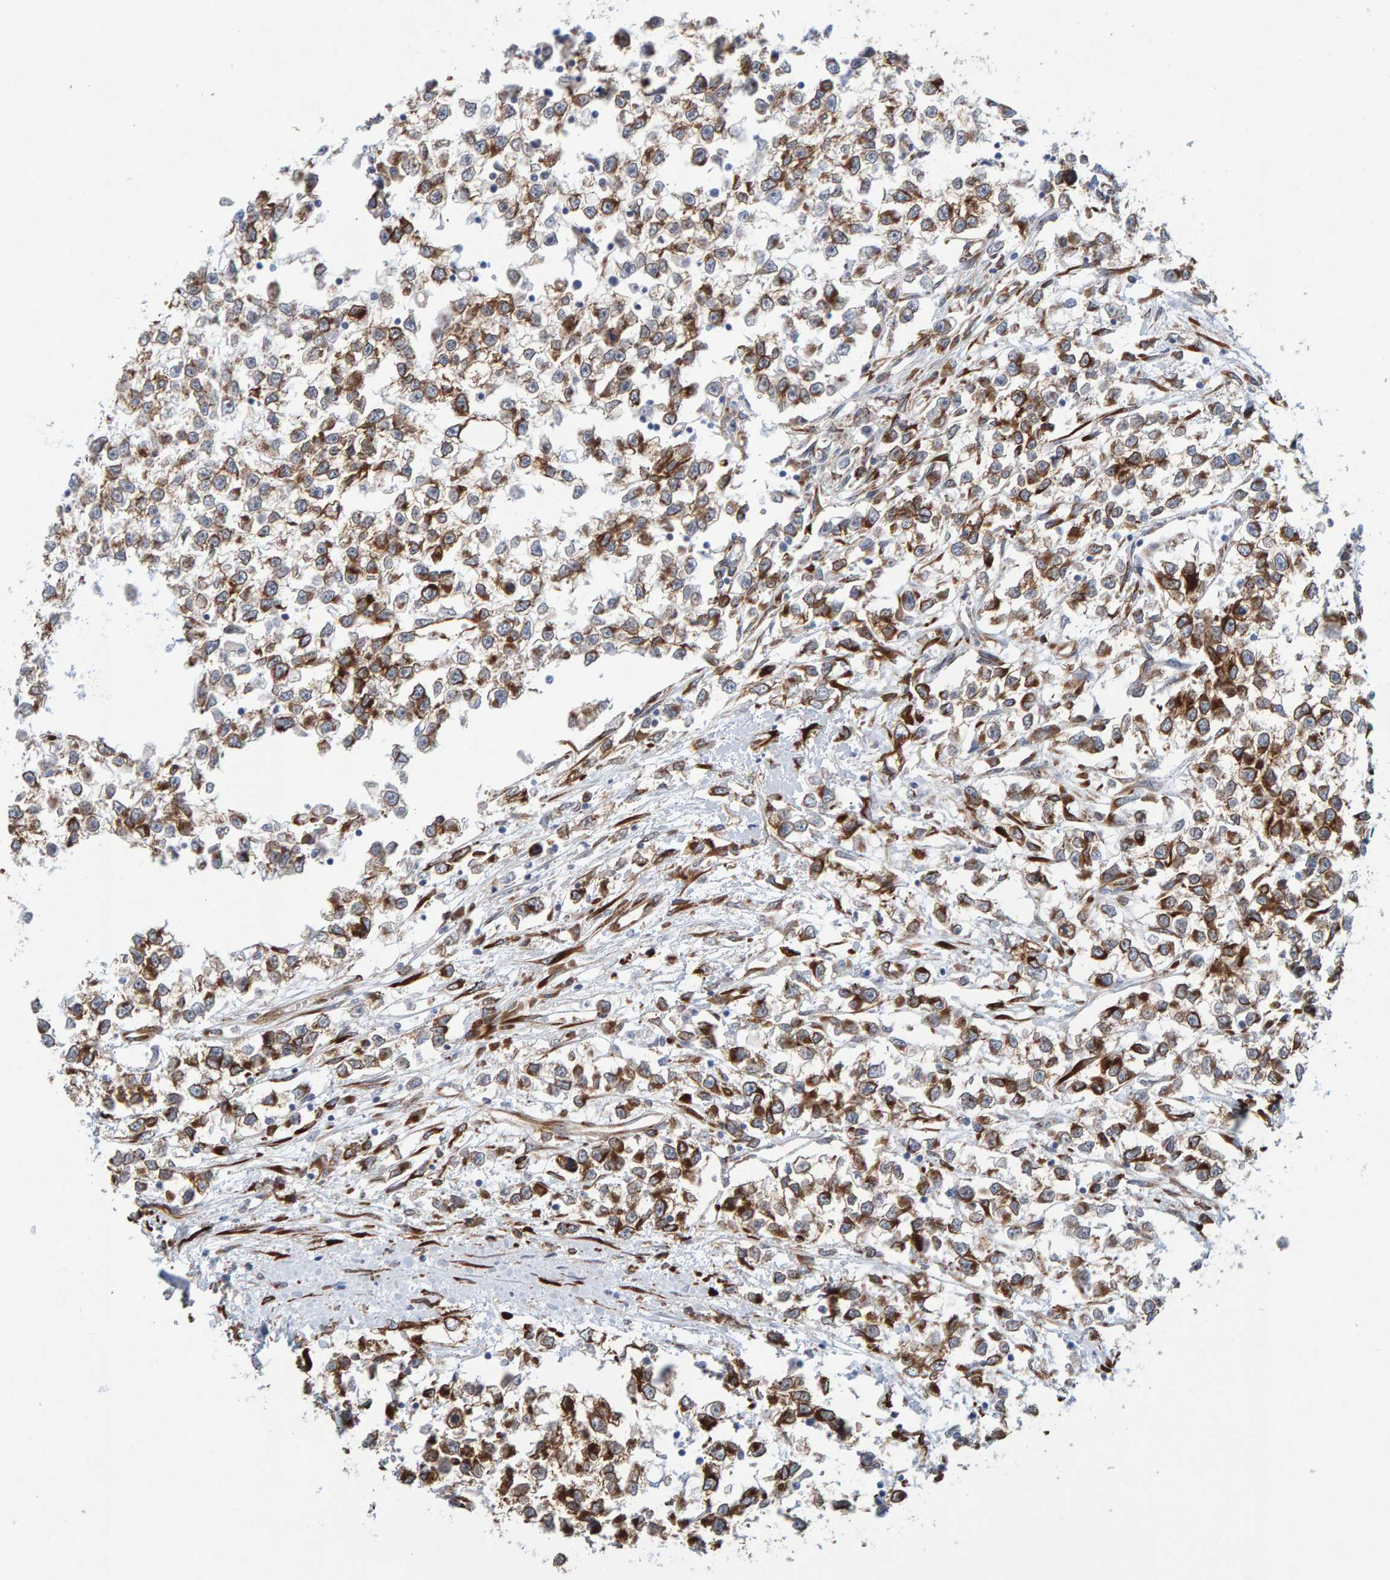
{"staining": {"intensity": "moderate", "quantity": ">75%", "location": "cytoplasmic/membranous"}, "tissue": "testis cancer", "cell_type": "Tumor cells", "image_type": "cancer", "snomed": [{"axis": "morphology", "description": "Seminoma, NOS"}, {"axis": "morphology", "description": "Carcinoma, Embryonal, NOS"}, {"axis": "topography", "description": "Testis"}], "caption": "Protein staining shows moderate cytoplasmic/membranous staining in approximately >75% of tumor cells in testis cancer.", "gene": "MMP16", "patient": {"sex": "male", "age": 51}}